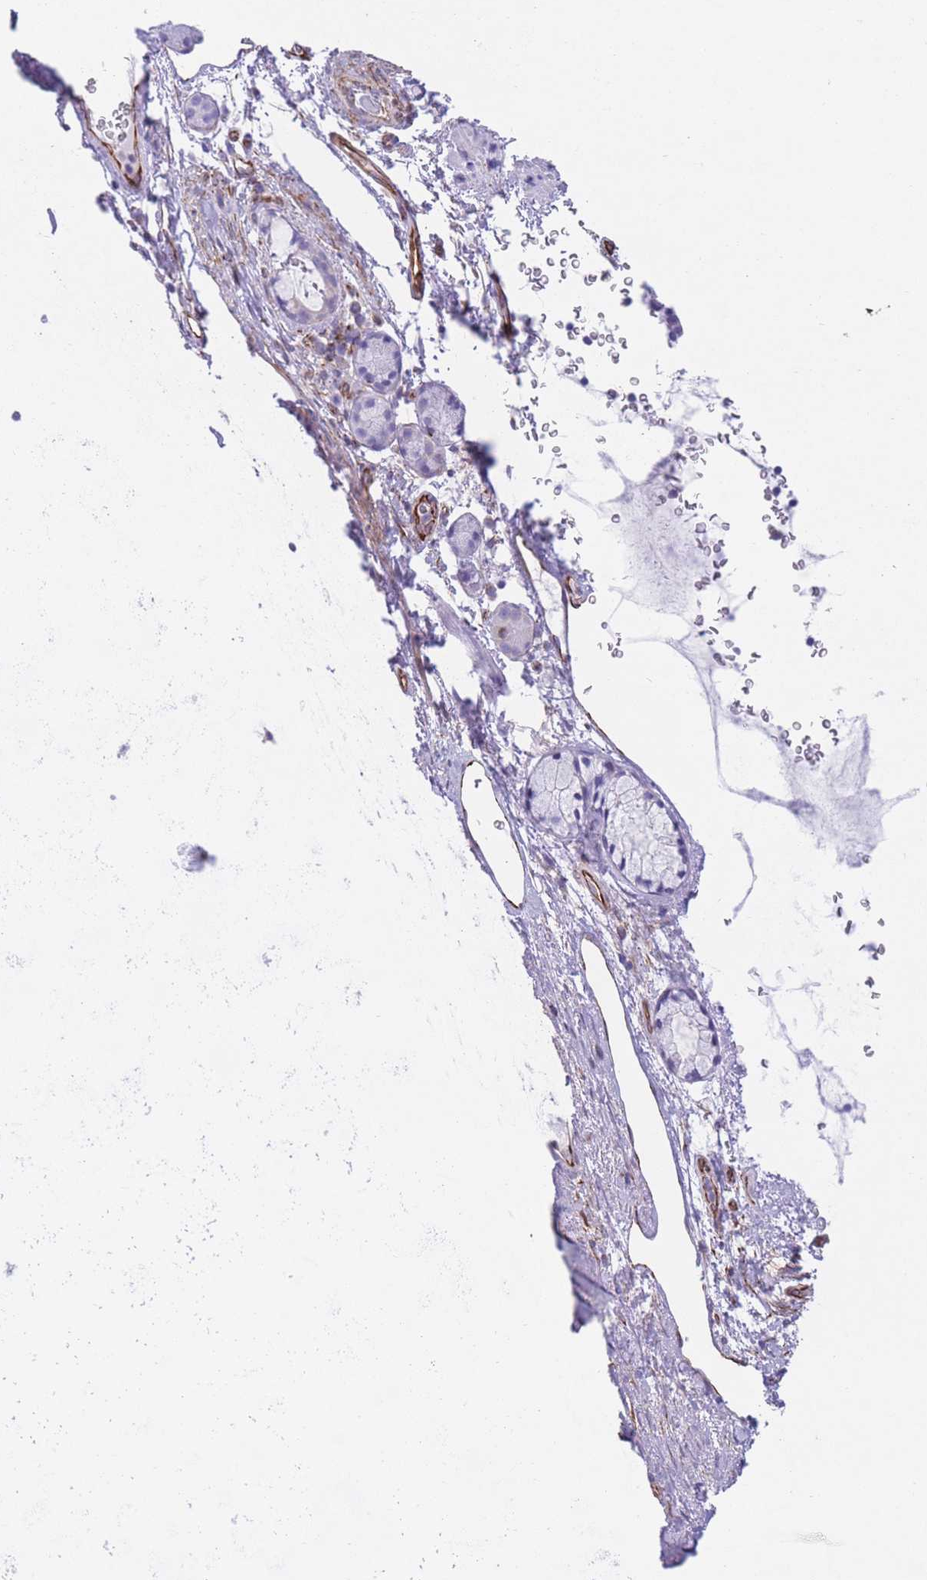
{"staining": {"intensity": "moderate", "quantity": ">75%", "location": "cytoplasmic/membranous"}, "tissue": "adipose tissue", "cell_type": "Adipocytes", "image_type": "normal", "snomed": [{"axis": "morphology", "description": "Normal tissue, NOS"}, {"axis": "topography", "description": "Cartilage tissue"}, {"axis": "topography", "description": "Bronchus"}], "caption": "A histopathology image of adipose tissue stained for a protein shows moderate cytoplasmic/membranous brown staining in adipocytes.", "gene": "ATP5MF", "patient": {"sex": "female", "age": 72}}